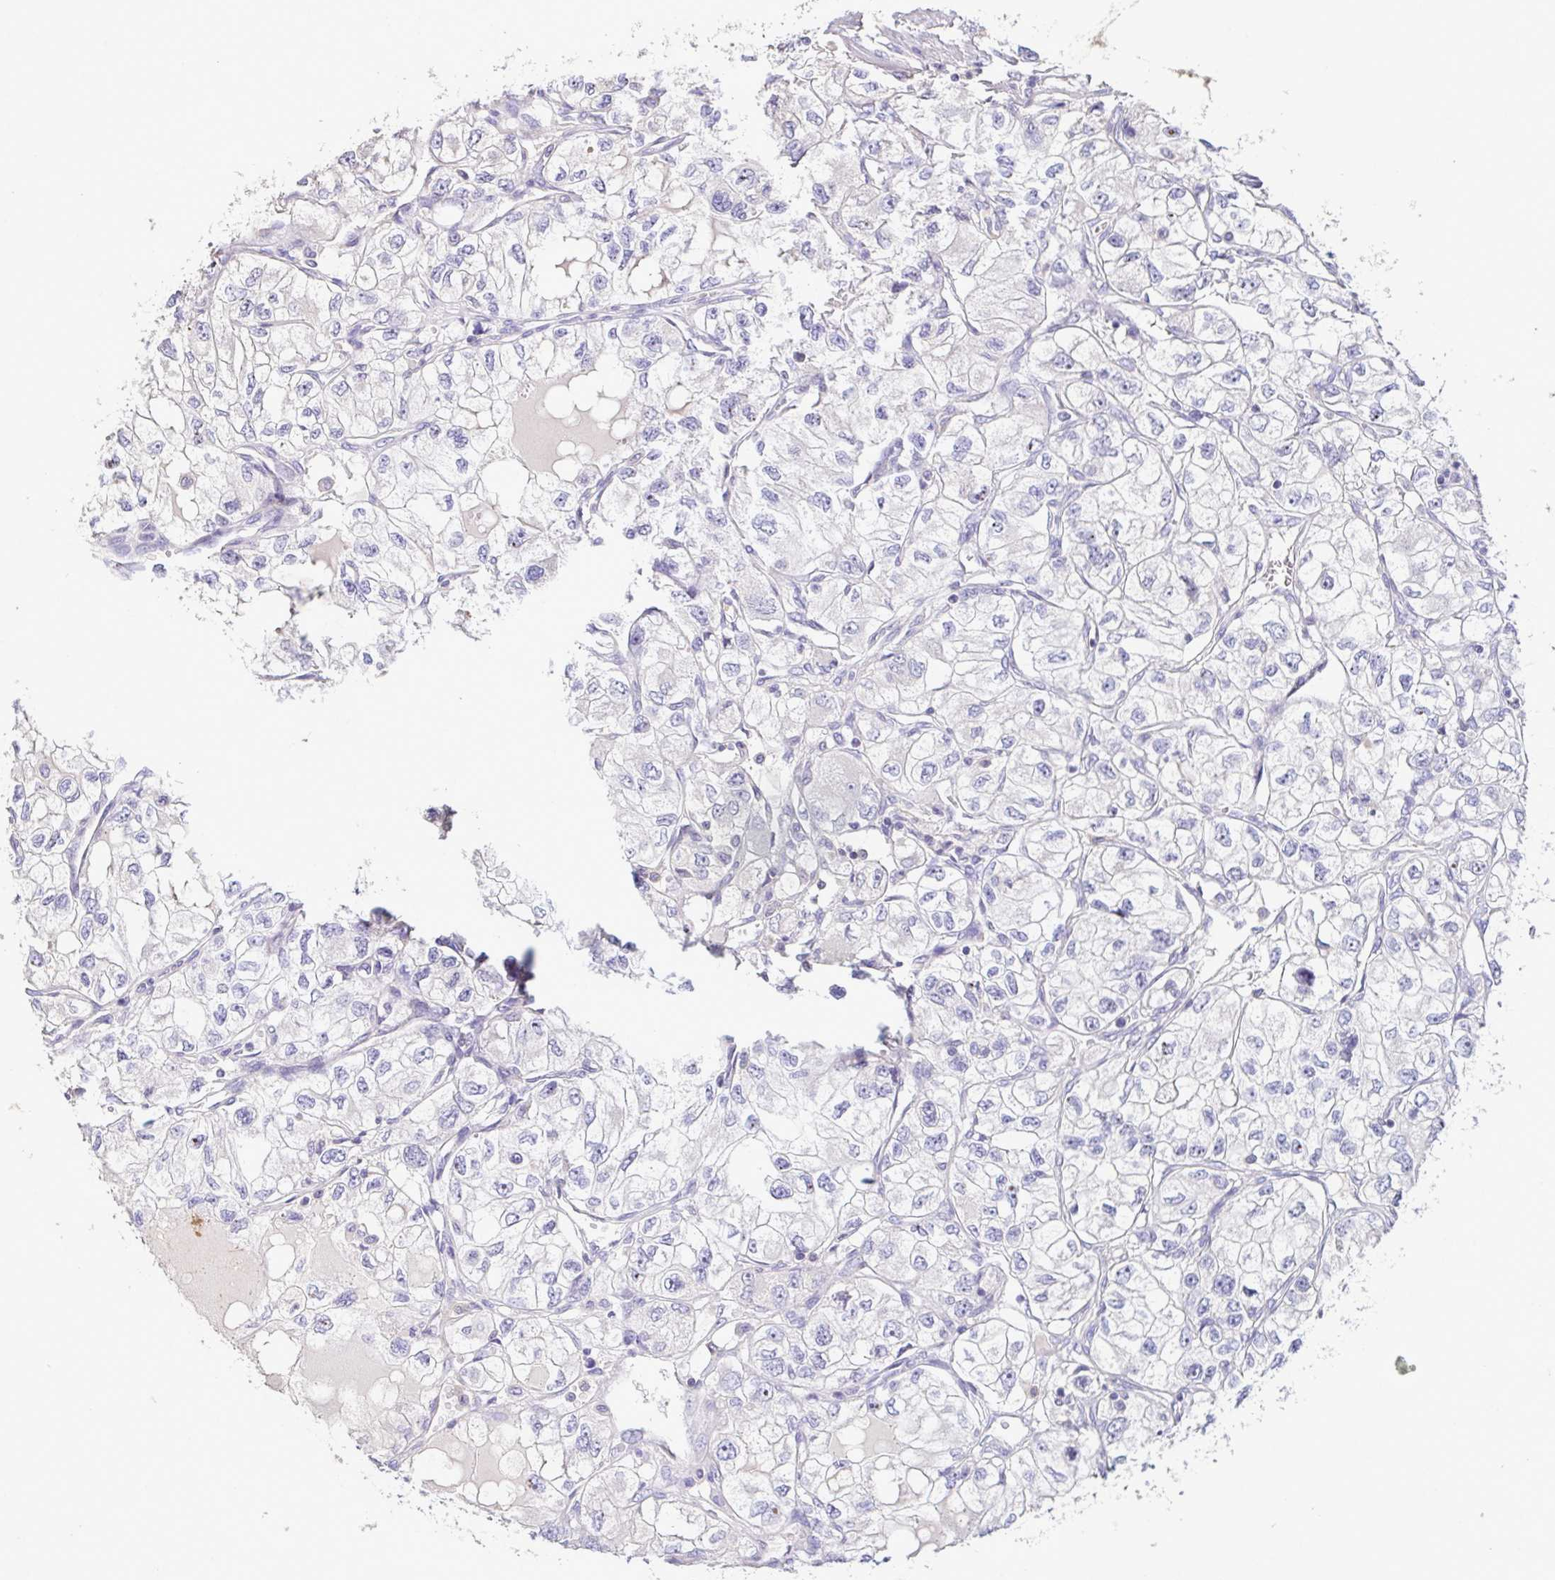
{"staining": {"intensity": "negative", "quantity": "none", "location": "none"}, "tissue": "renal cancer", "cell_type": "Tumor cells", "image_type": "cancer", "snomed": [{"axis": "morphology", "description": "Adenocarcinoma, NOS"}, {"axis": "topography", "description": "Kidney"}], "caption": "An IHC image of renal cancer is shown. There is no staining in tumor cells of renal cancer.", "gene": "MARCO", "patient": {"sex": "female", "age": 59}}